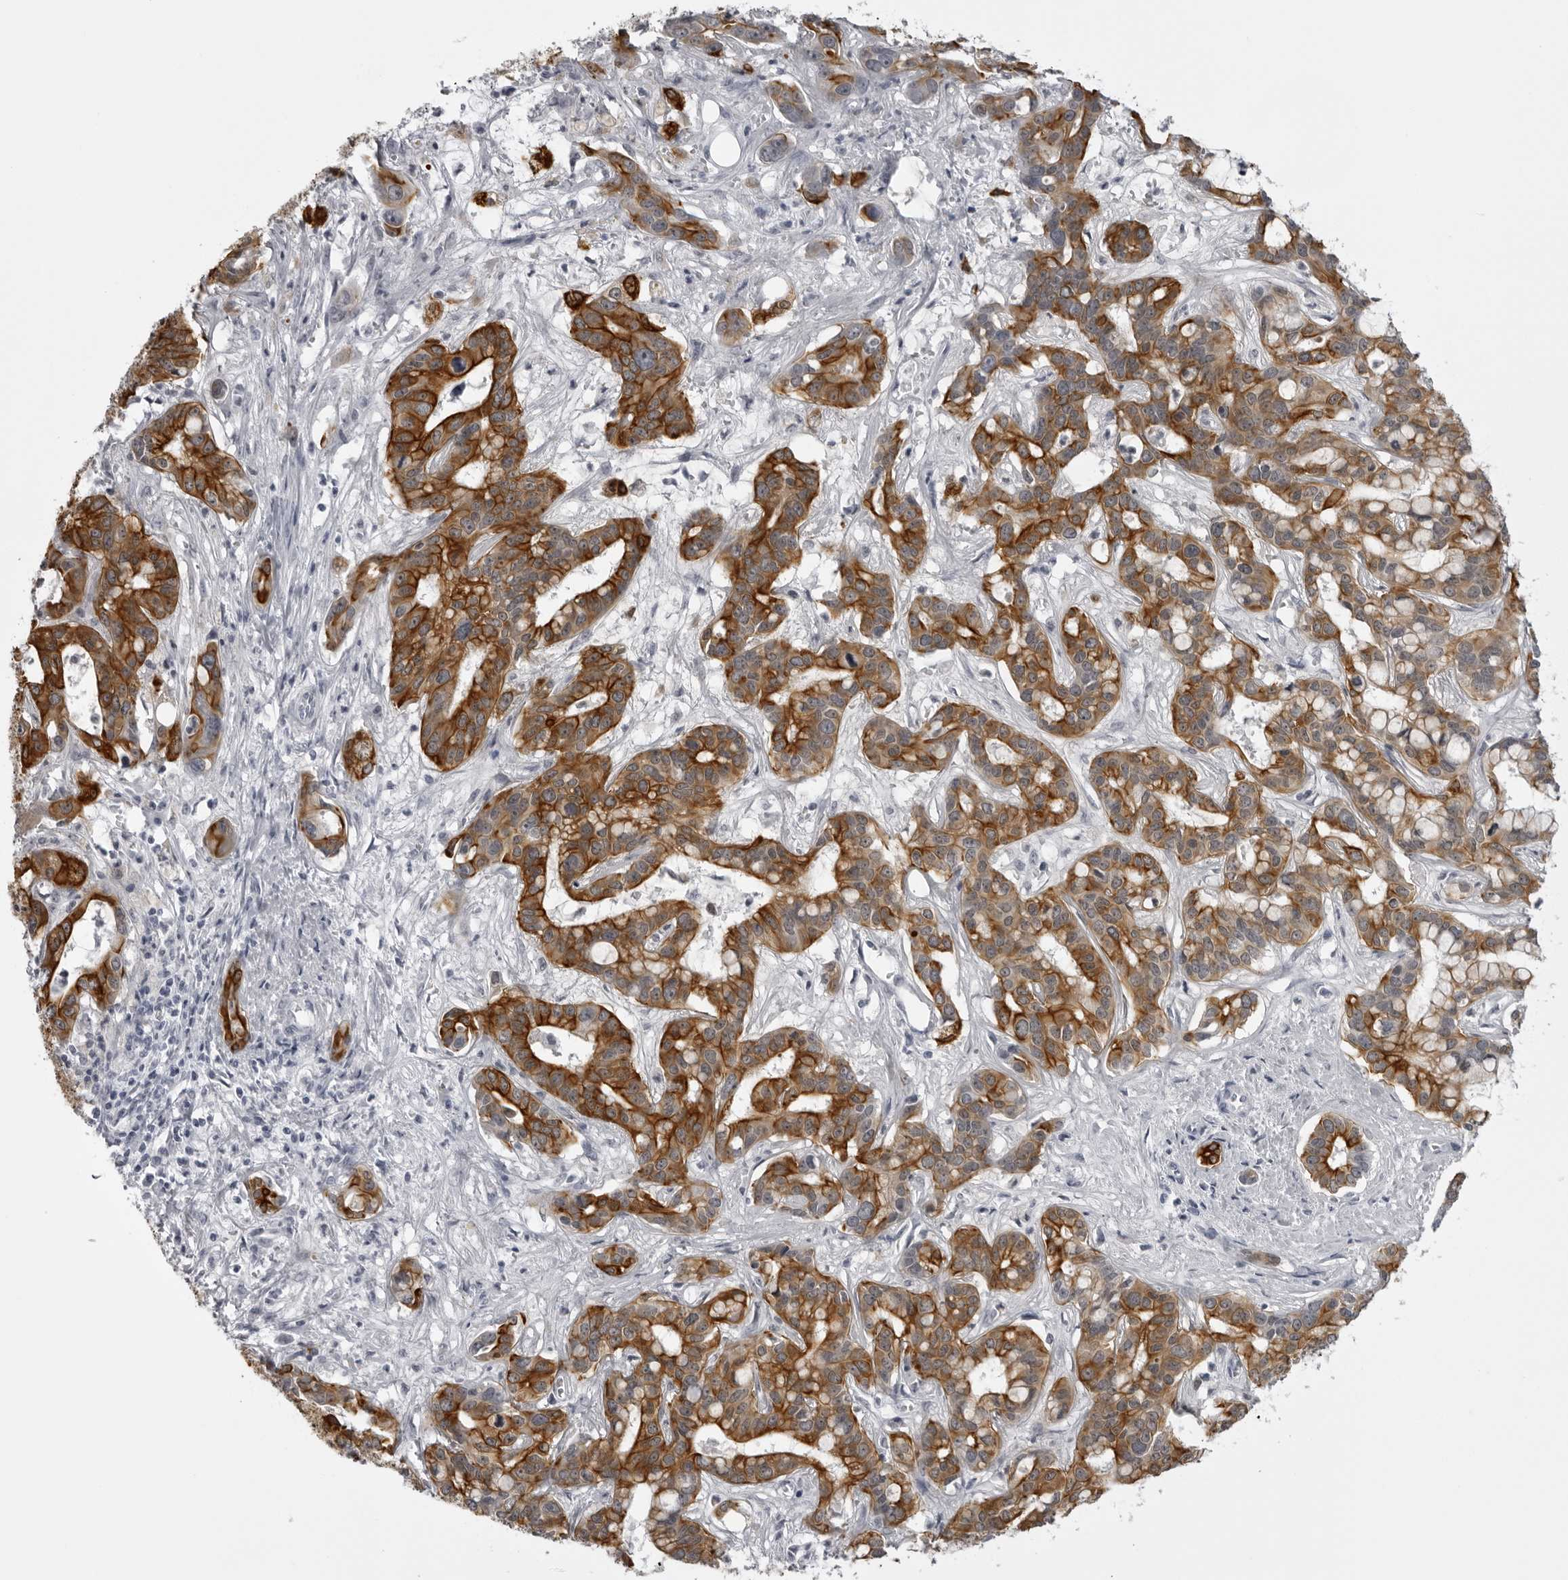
{"staining": {"intensity": "strong", "quantity": ">75%", "location": "cytoplasmic/membranous"}, "tissue": "liver cancer", "cell_type": "Tumor cells", "image_type": "cancer", "snomed": [{"axis": "morphology", "description": "Cholangiocarcinoma"}, {"axis": "topography", "description": "Liver"}], "caption": "A brown stain highlights strong cytoplasmic/membranous staining of a protein in cholangiocarcinoma (liver) tumor cells. Nuclei are stained in blue.", "gene": "UROD", "patient": {"sex": "female", "age": 65}}